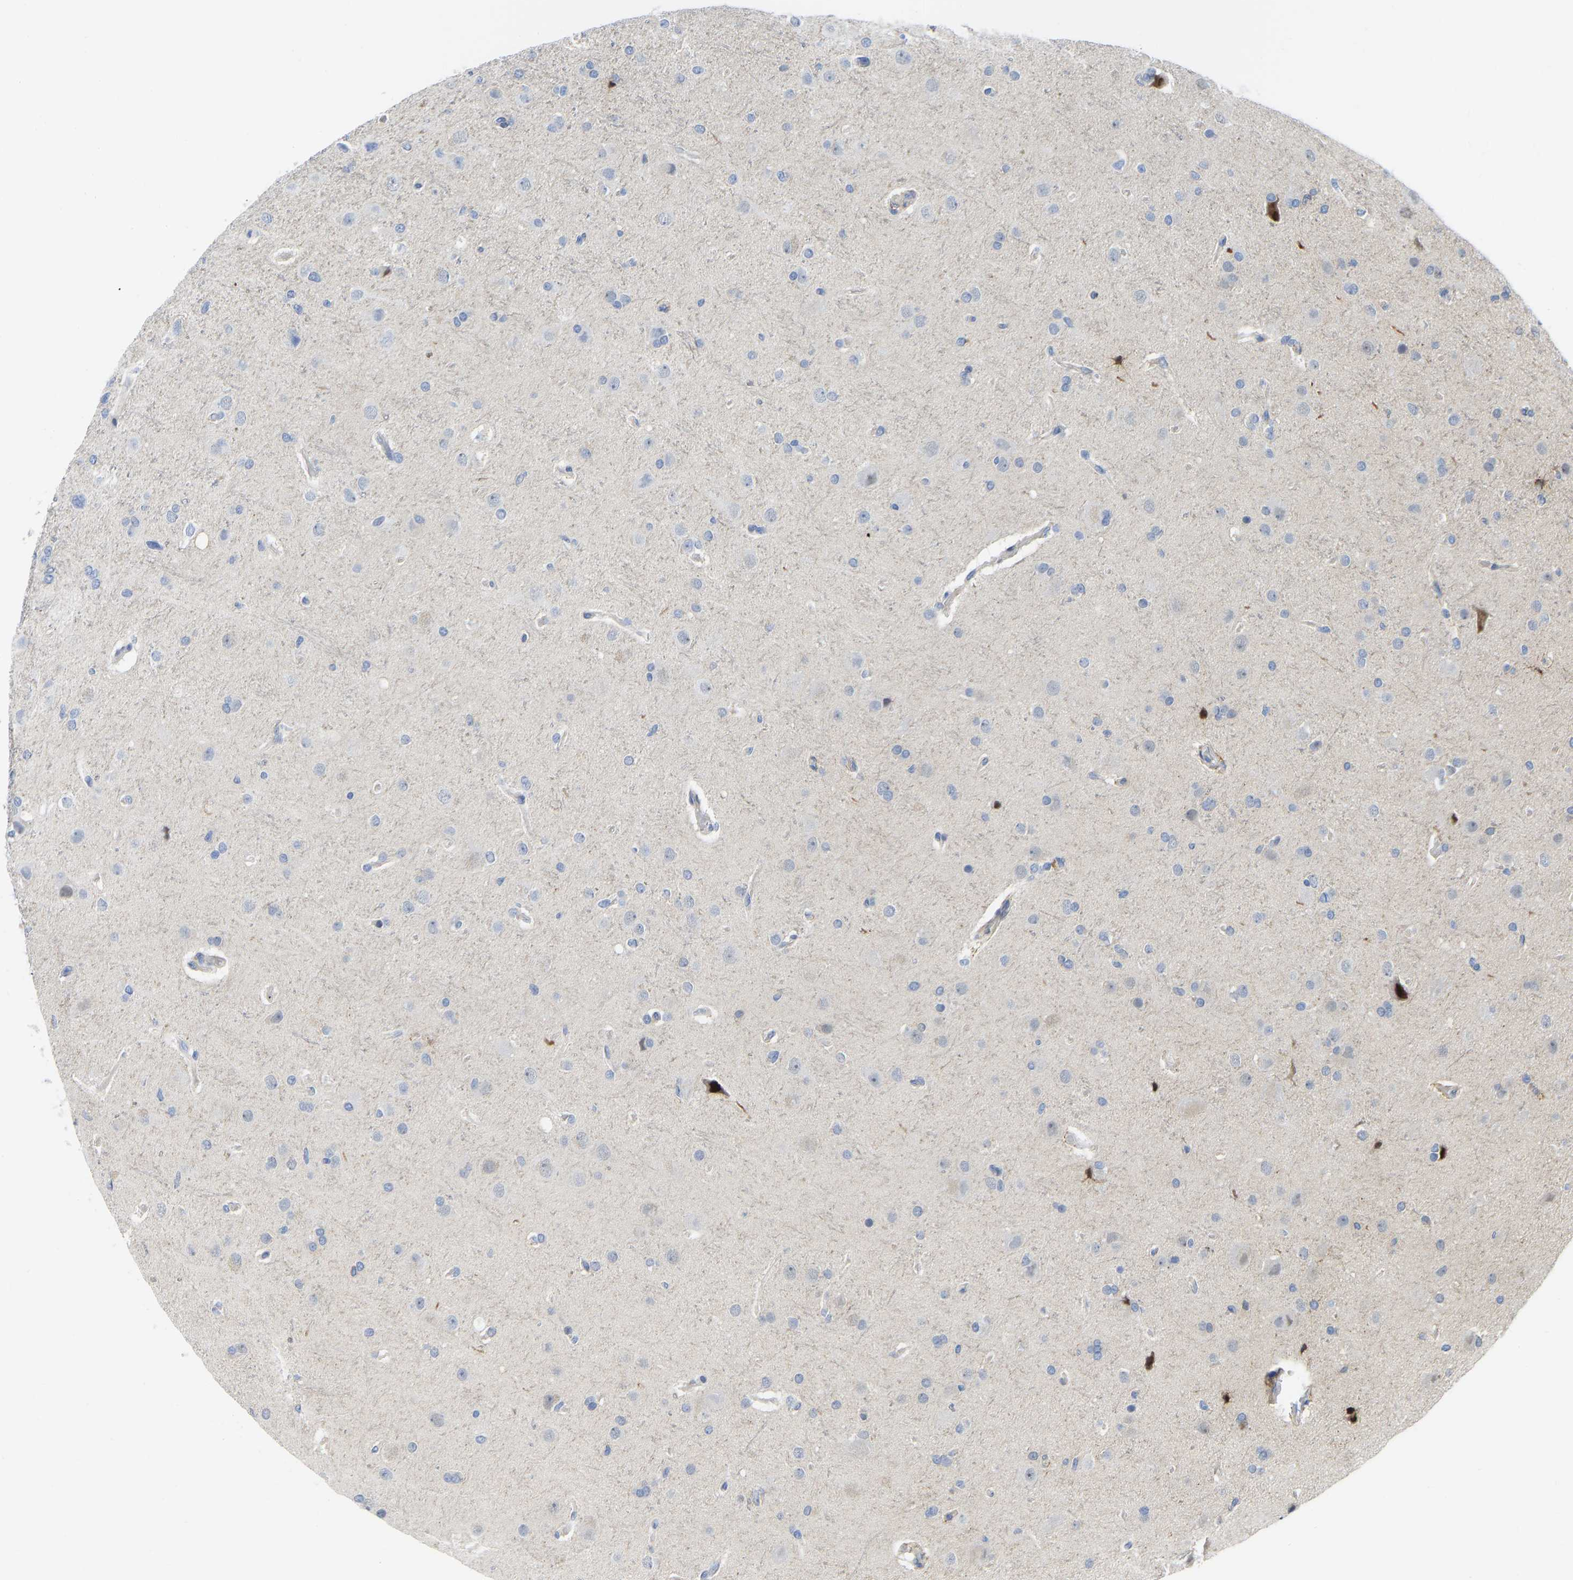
{"staining": {"intensity": "negative", "quantity": "none", "location": "none"}, "tissue": "glioma", "cell_type": "Tumor cells", "image_type": "cancer", "snomed": [{"axis": "morphology", "description": "Glioma, malignant, High grade"}, {"axis": "topography", "description": "Brain"}], "caption": "The image exhibits no staining of tumor cells in glioma.", "gene": "HDAC5", "patient": {"sex": "female", "age": 58}}